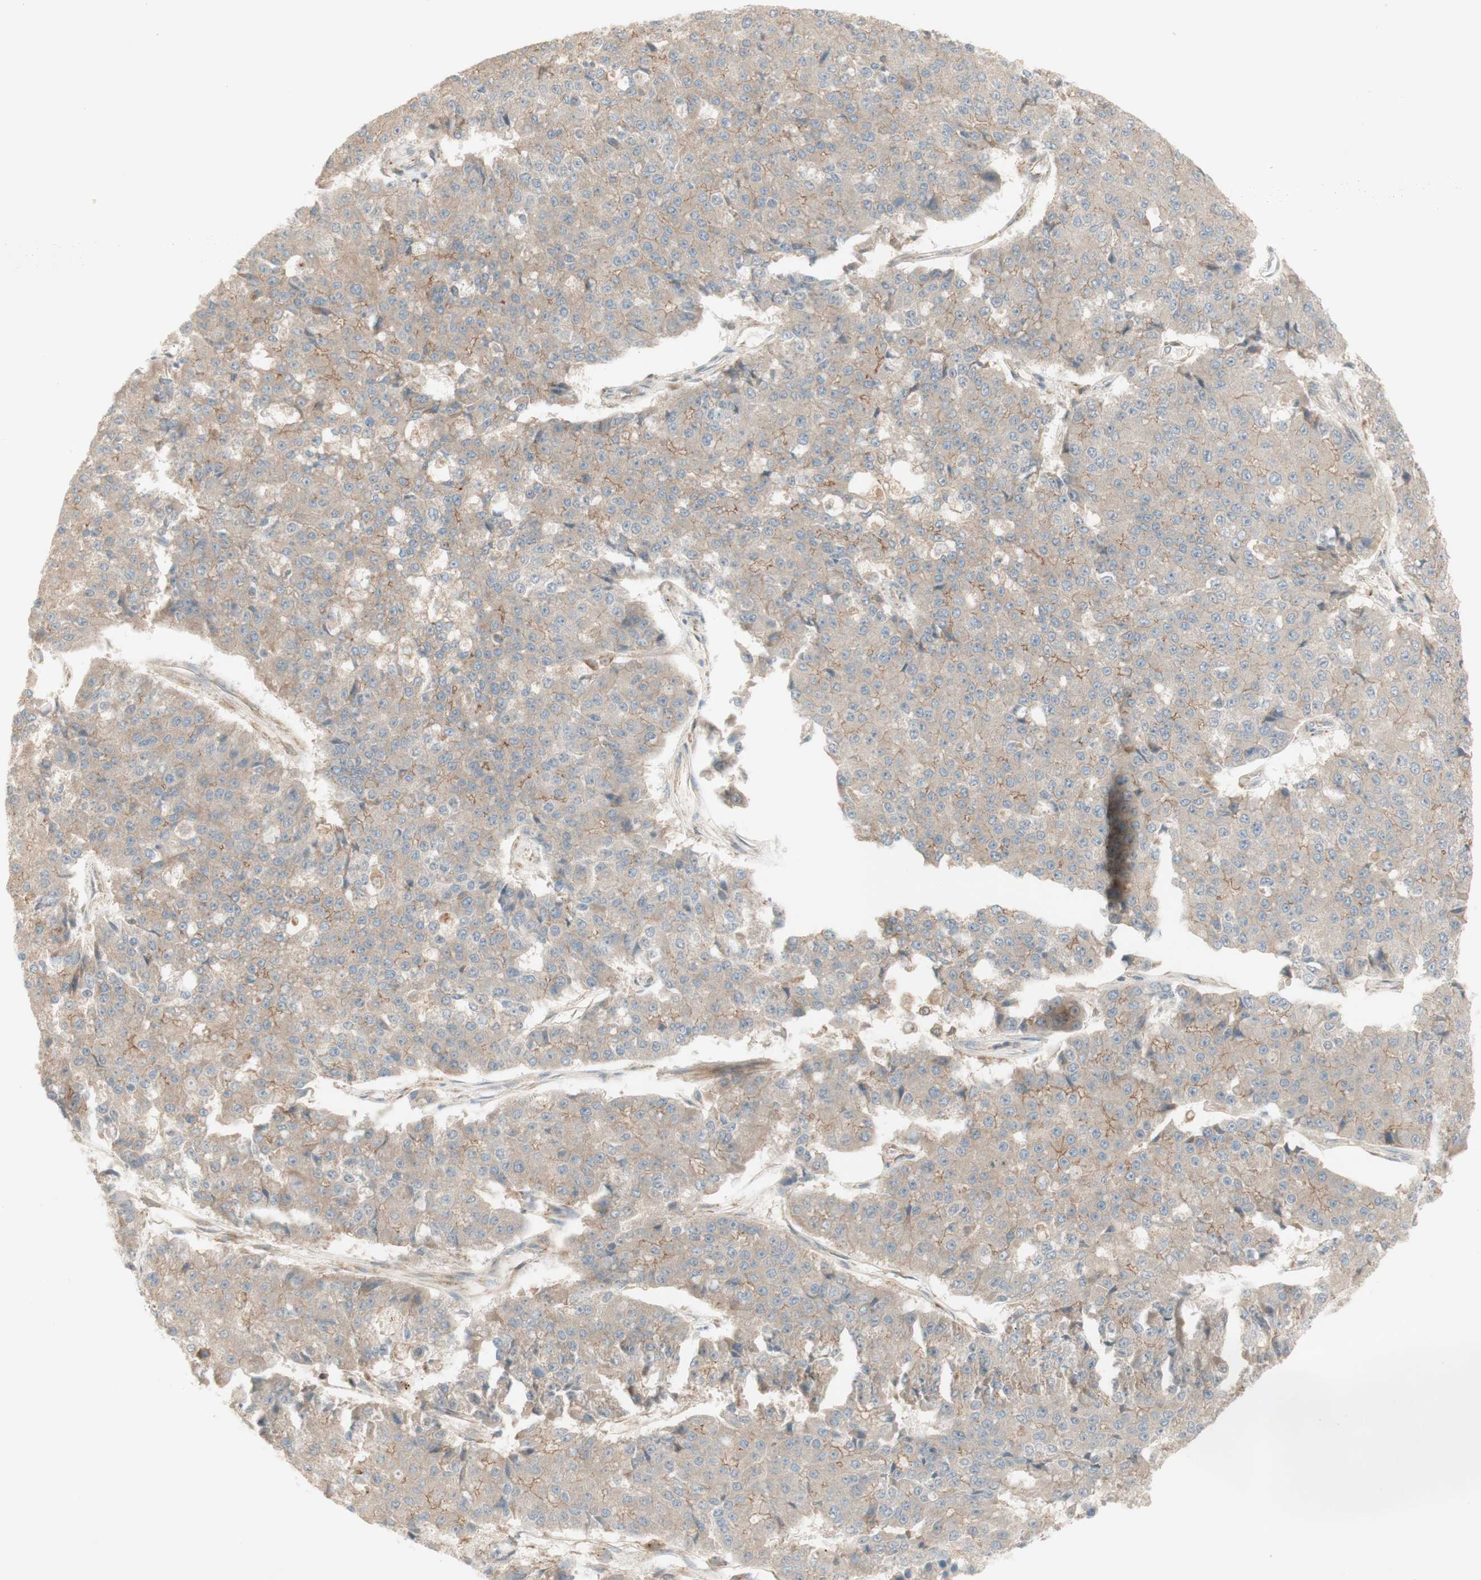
{"staining": {"intensity": "weak", "quantity": ">75%", "location": "cytoplasmic/membranous"}, "tissue": "pancreatic cancer", "cell_type": "Tumor cells", "image_type": "cancer", "snomed": [{"axis": "morphology", "description": "Adenocarcinoma, NOS"}, {"axis": "topography", "description": "Pancreas"}], "caption": "Immunohistochemistry image of neoplastic tissue: pancreatic cancer stained using IHC demonstrates low levels of weak protein expression localized specifically in the cytoplasmic/membranous of tumor cells, appearing as a cytoplasmic/membranous brown color.", "gene": "PTGER4", "patient": {"sex": "male", "age": 50}}